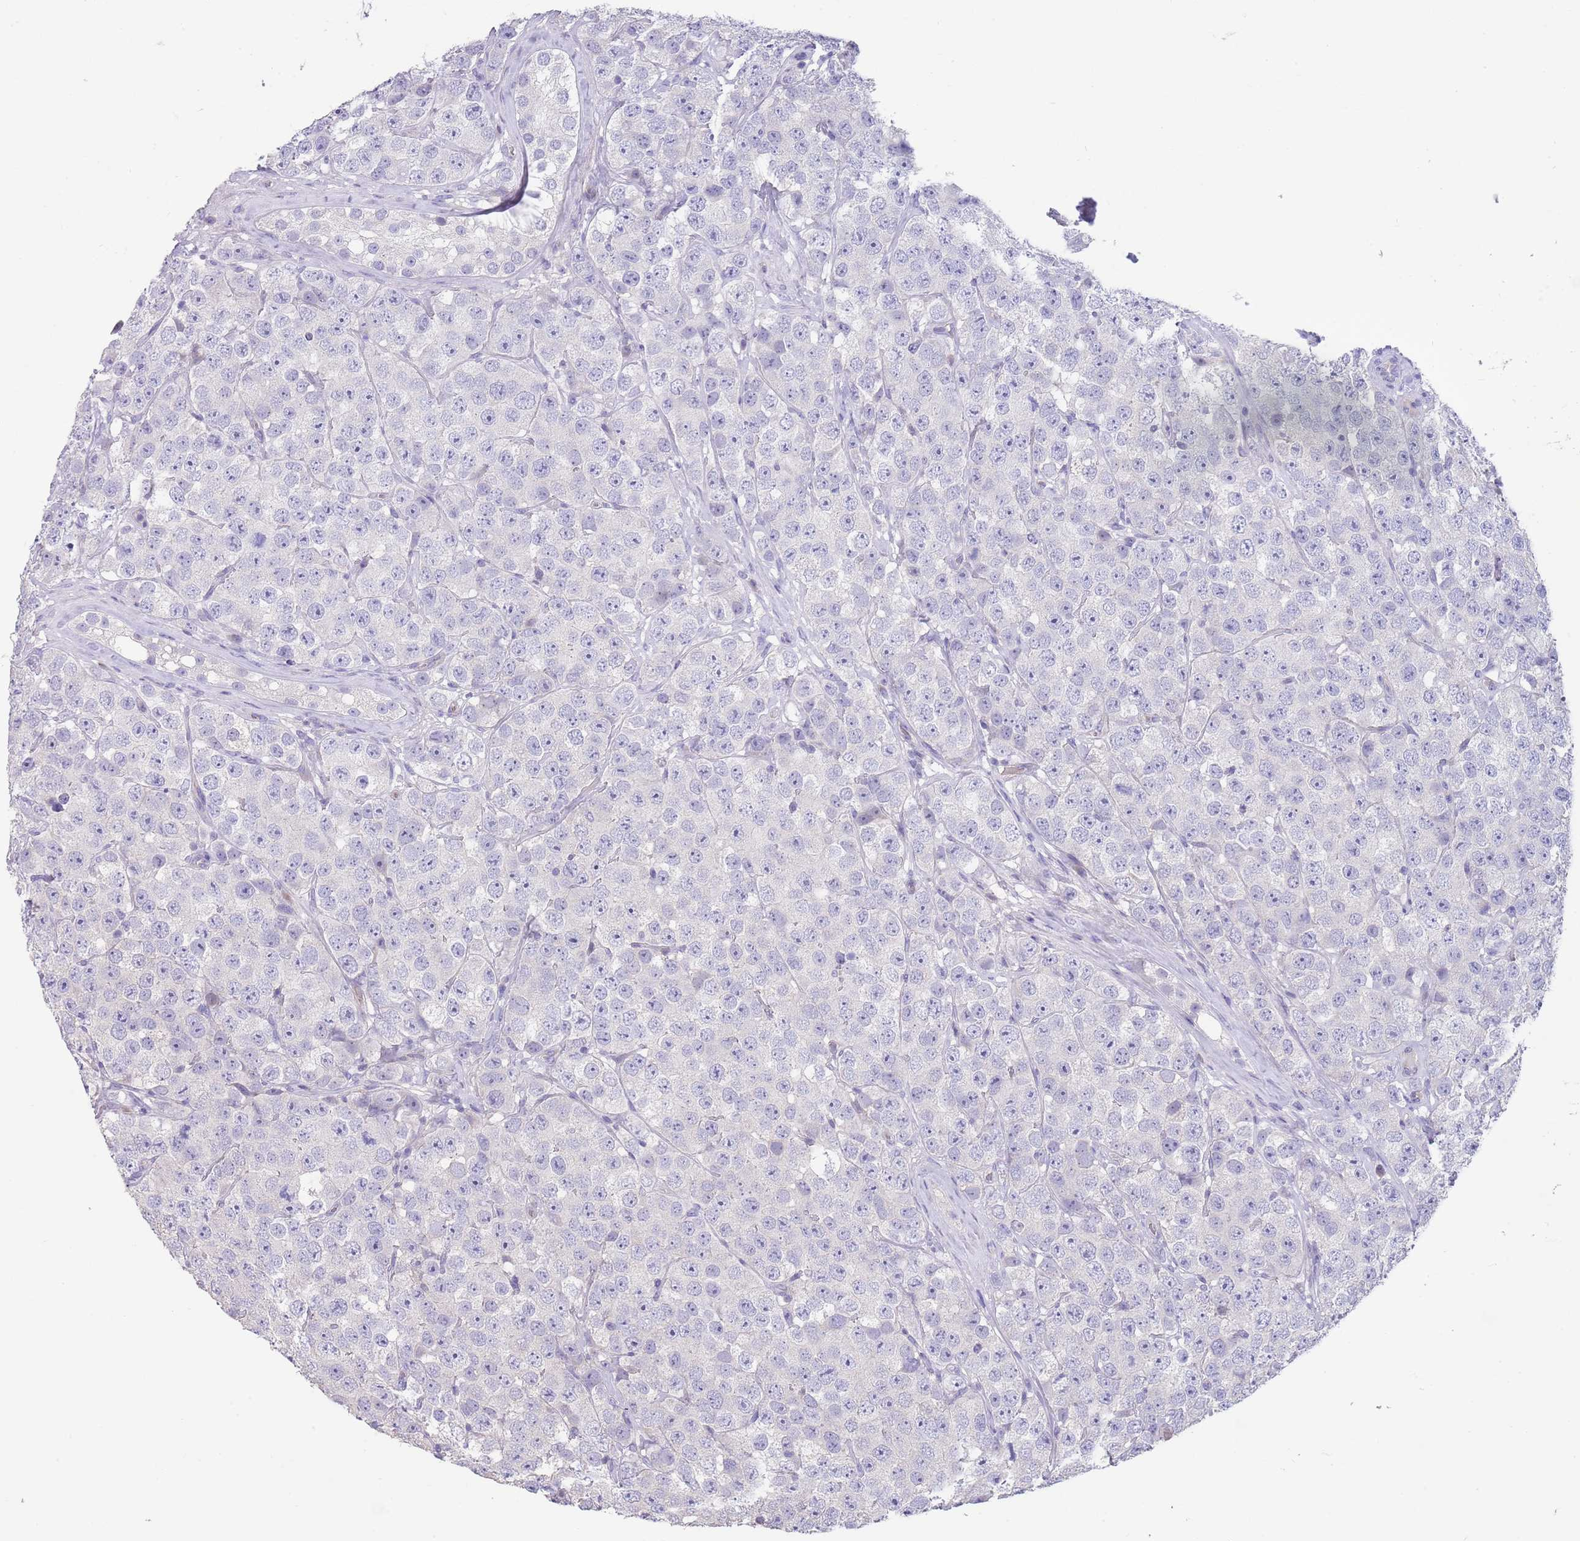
{"staining": {"intensity": "negative", "quantity": "none", "location": "none"}, "tissue": "testis cancer", "cell_type": "Tumor cells", "image_type": "cancer", "snomed": [{"axis": "morphology", "description": "Seminoma, NOS"}, {"axis": "topography", "description": "Testis"}], "caption": "Immunohistochemistry (IHC) image of human testis cancer stained for a protein (brown), which shows no positivity in tumor cells.", "gene": "ZNF14", "patient": {"sex": "male", "age": 28}}